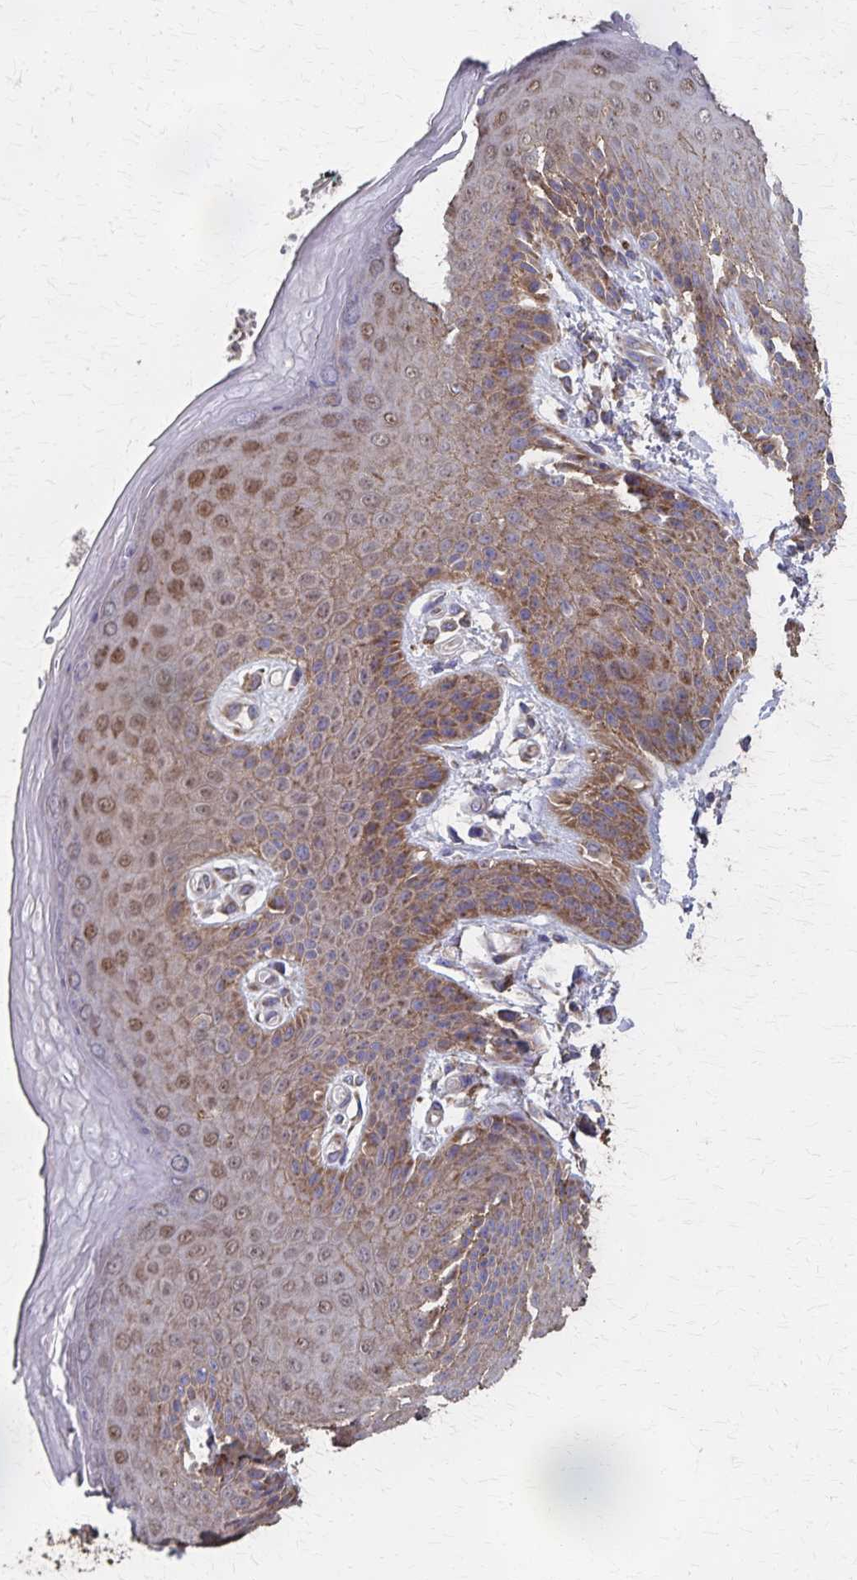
{"staining": {"intensity": "moderate", "quantity": ">75%", "location": "cytoplasmic/membranous,nuclear"}, "tissue": "skin", "cell_type": "Epidermal cells", "image_type": "normal", "snomed": [{"axis": "morphology", "description": "Normal tissue, NOS"}, {"axis": "topography", "description": "Anal"}, {"axis": "topography", "description": "Peripheral nerve tissue"}], "caption": "Epidermal cells demonstrate medium levels of moderate cytoplasmic/membranous,nuclear positivity in approximately >75% of cells in normal skin.", "gene": "PGAP2", "patient": {"sex": "male", "age": 51}}